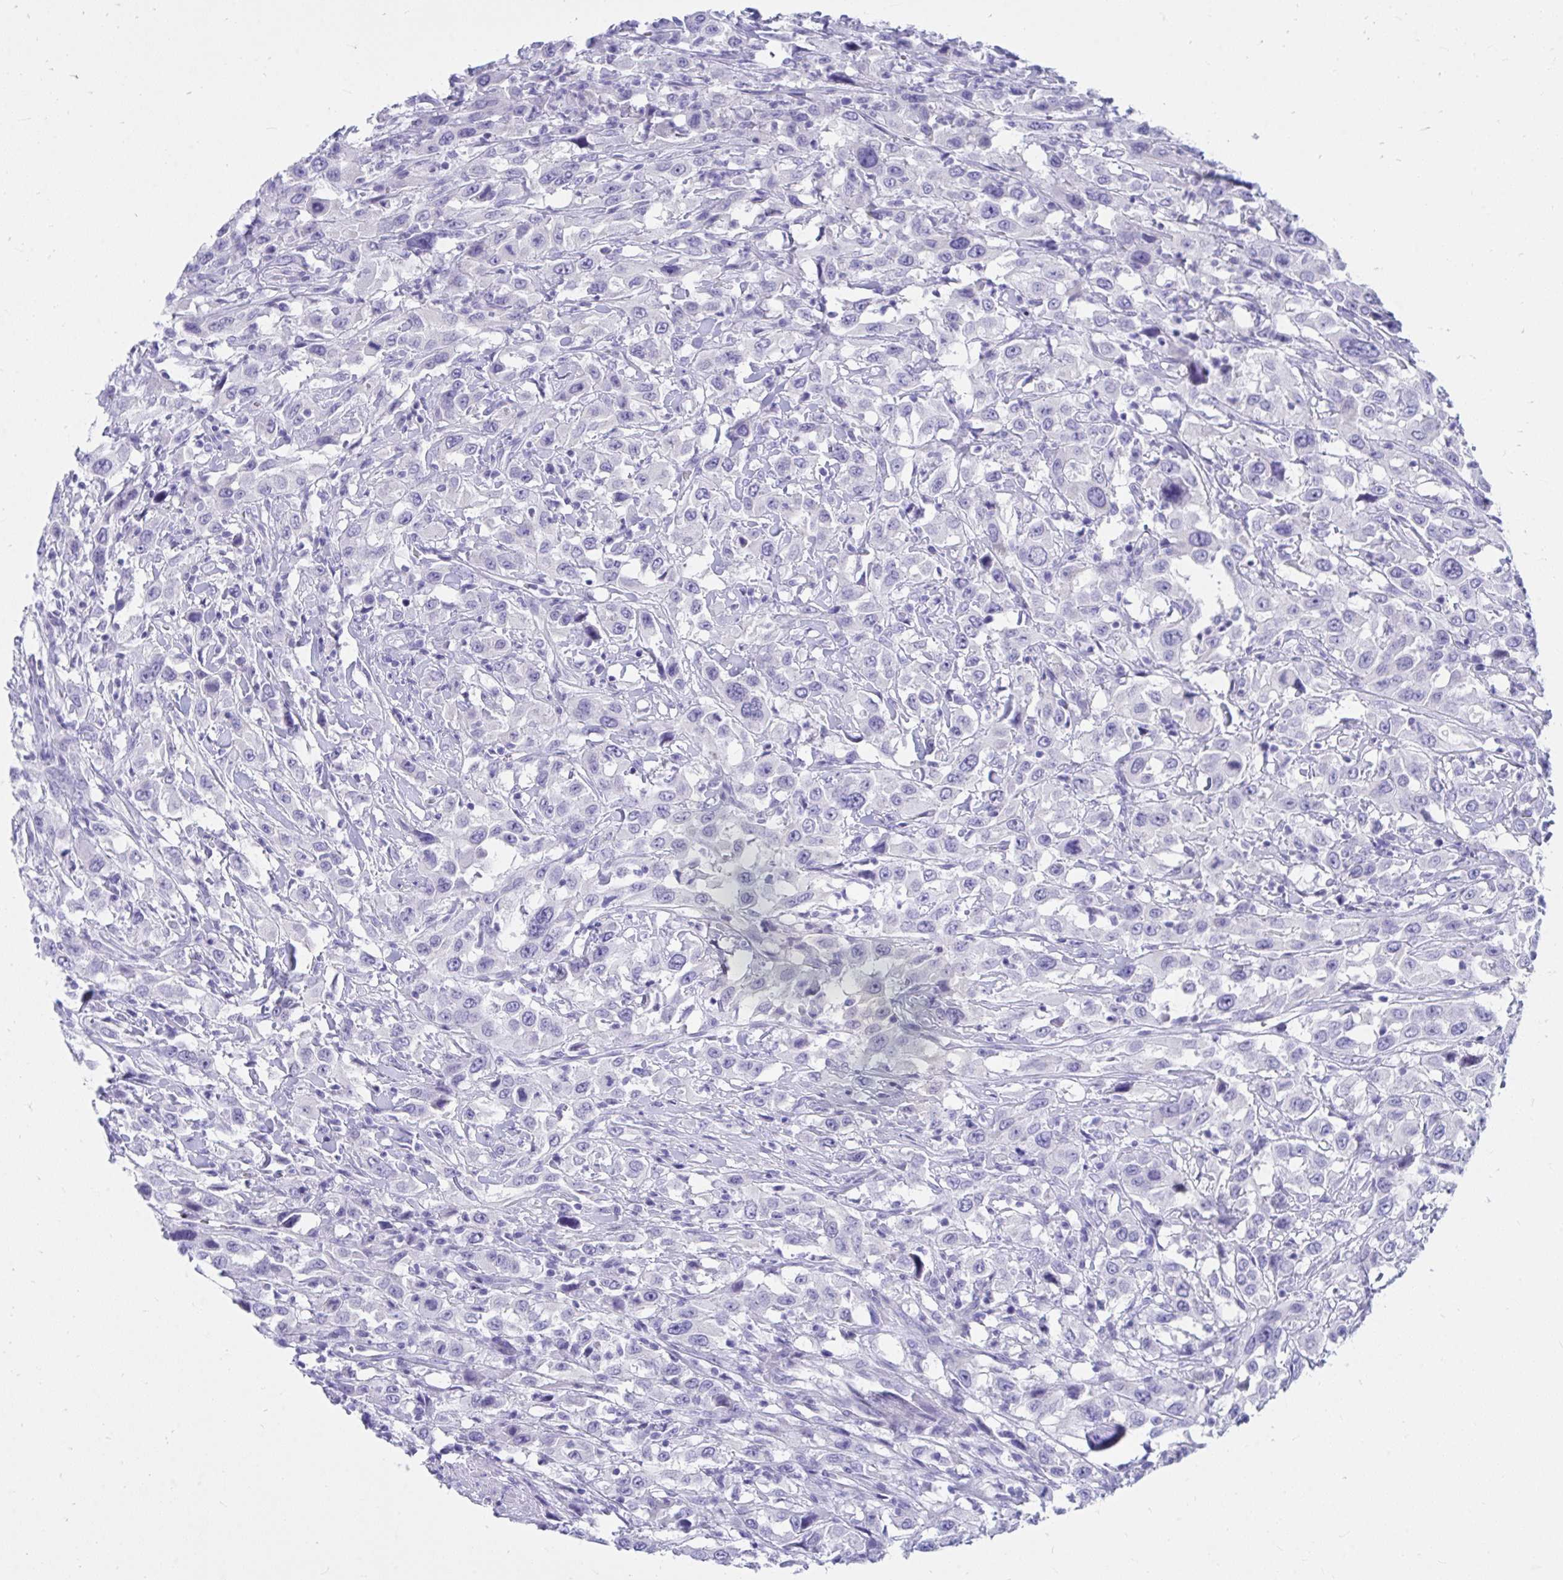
{"staining": {"intensity": "negative", "quantity": "none", "location": "none"}, "tissue": "urothelial cancer", "cell_type": "Tumor cells", "image_type": "cancer", "snomed": [{"axis": "morphology", "description": "Urothelial carcinoma, High grade"}, {"axis": "topography", "description": "Urinary bladder"}], "caption": "An immunohistochemistry (IHC) micrograph of urothelial carcinoma (high-grade) is shown. There is no staining in tumor cells of urothelial carcinoma (high-grade).", "gene": "SHISA8", "patient": {"sex": "male", "age": 61}}